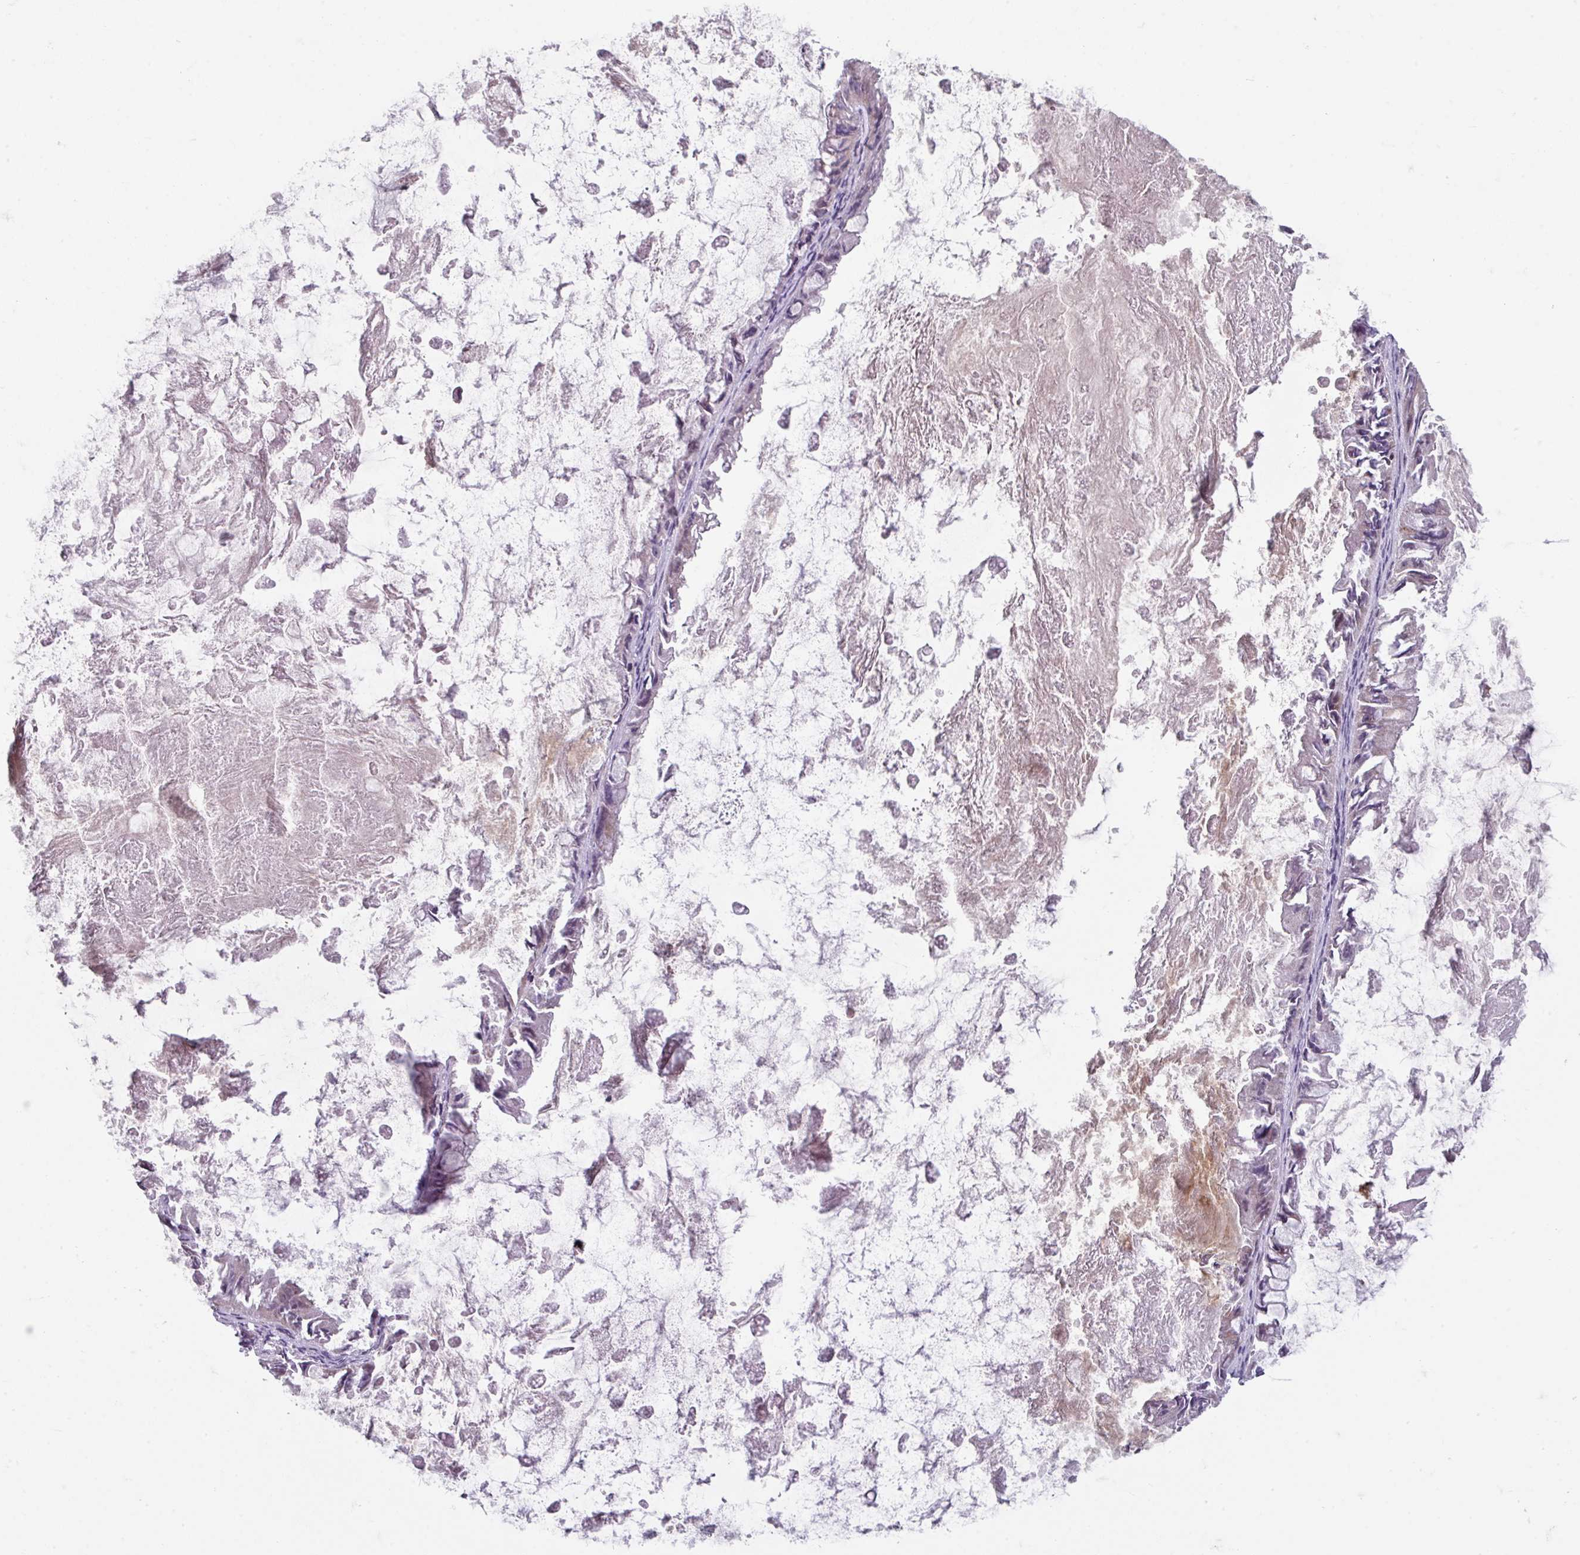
{"staining": {"intensity": "weak", "quantity": "<25%", "location": "cytoplasmic/membranous"}, "tissue": "ovarian cancer", "cell_type": "Tumor cells", "image_type": "cancer", "snomed": [{"axis": "morphology", "description": "Cystadenocarcinoma, mucinous, NOS"}, {"axis": "topography", "description": "Ovary"}], "caption": "The histopathology image demonstrates no staining of tumor cells in mucinous cystadenocarcinoma (ovarian).", "gene": "NEDD9", "patient": {"sex": "female", "age": 61}}